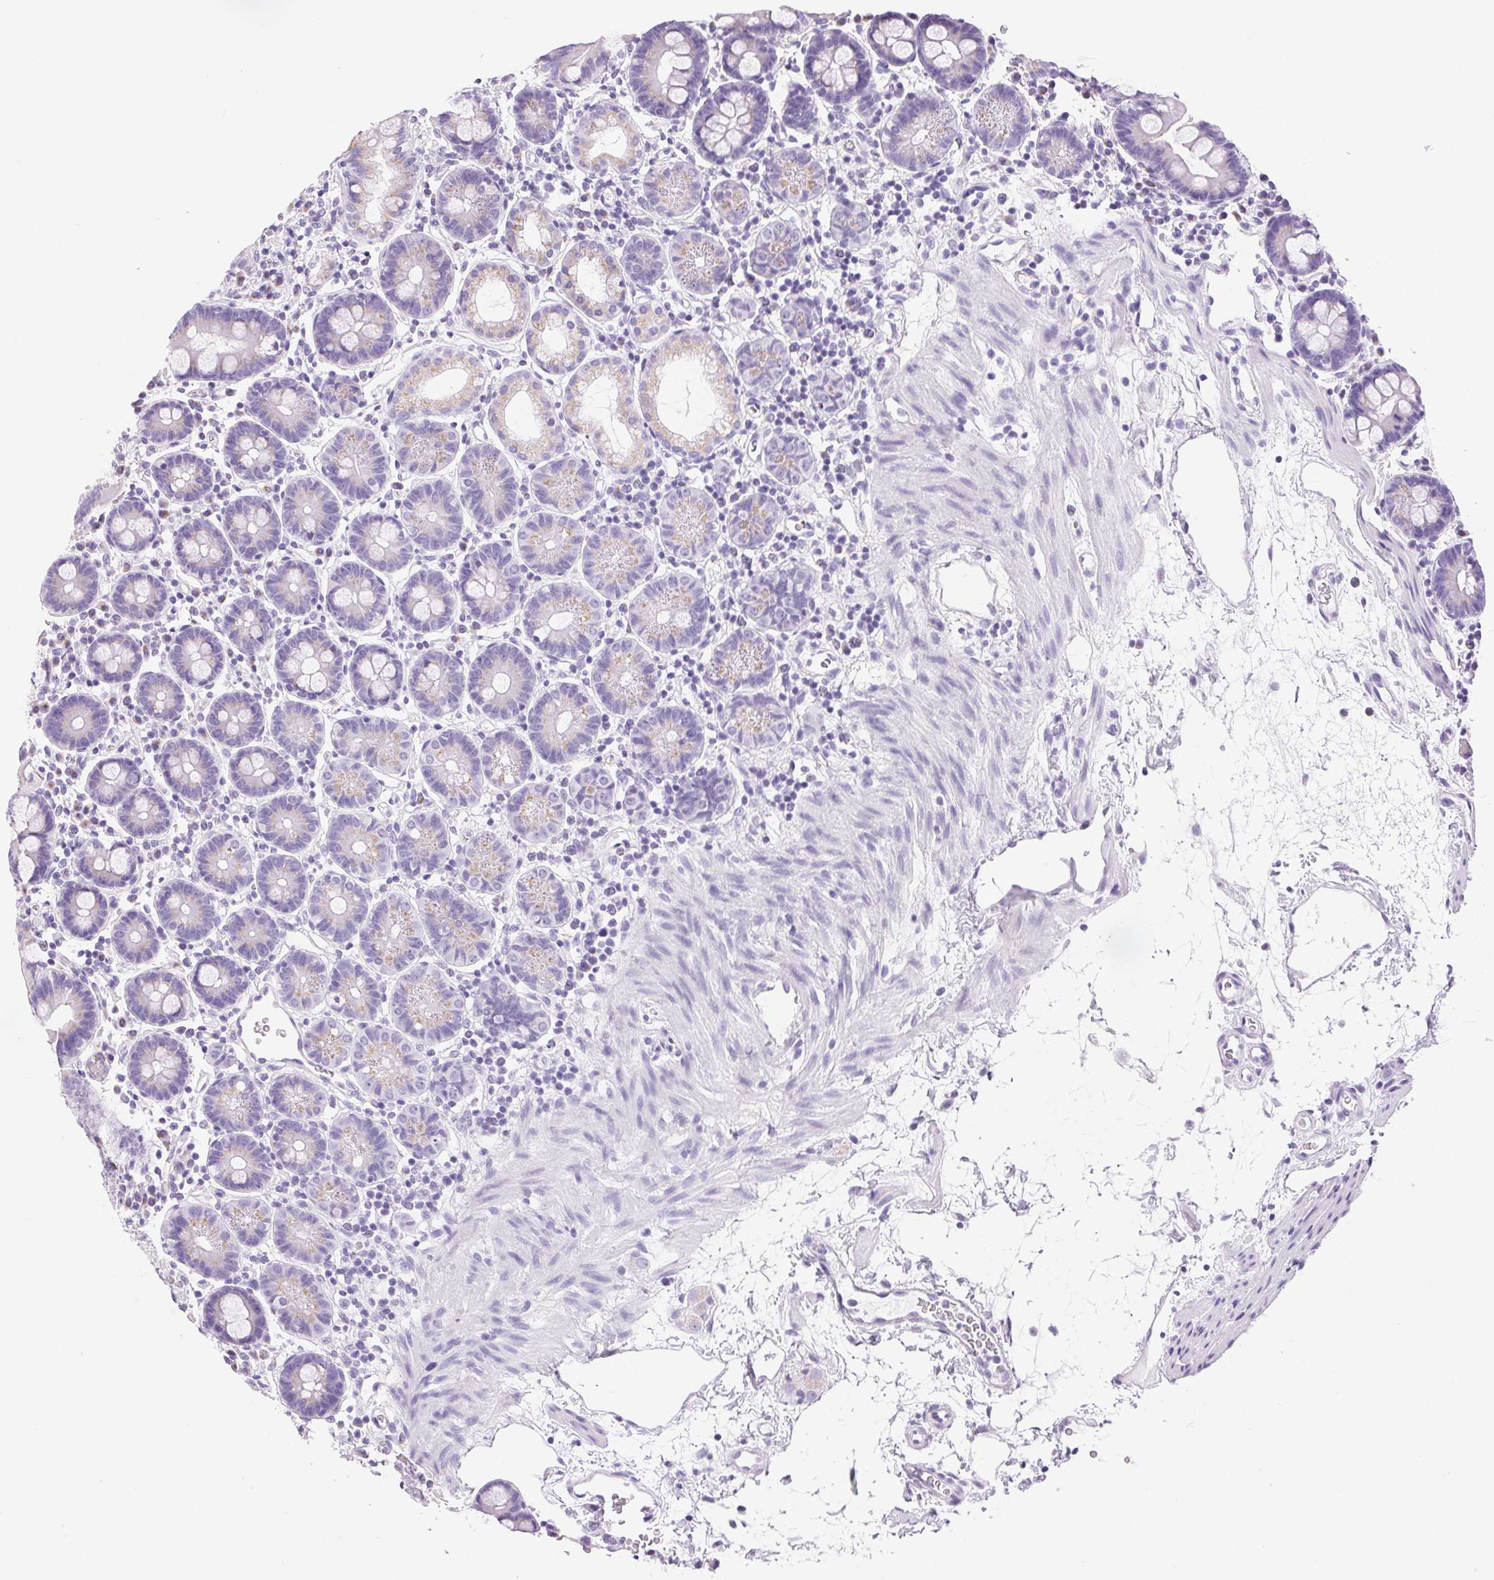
{"staining": {"intensity": "weak", "quantity": "25%-75%", "location": "cytoplasmic/membranous"}, "tissue": "duodenum", "cell_type": "Glandular cells", "image_type": "normal", "snomed": [{"axis": "morphology", "description": "Normal tissue, NOS"}, {"axis": "topography", "description": "Pancreas"}, {"axis": "topography", "description": "Duodenum"}], "caption": "This image displays benign duodenum stained with IHC to label a protein in brown. The cytoplasmic/membranous of glandular cells show weak positivity for the protein. Nuclei are counter-stained blue.", "gene": "SERPINB3", "patient": {"sex": "male", "age": 59}}